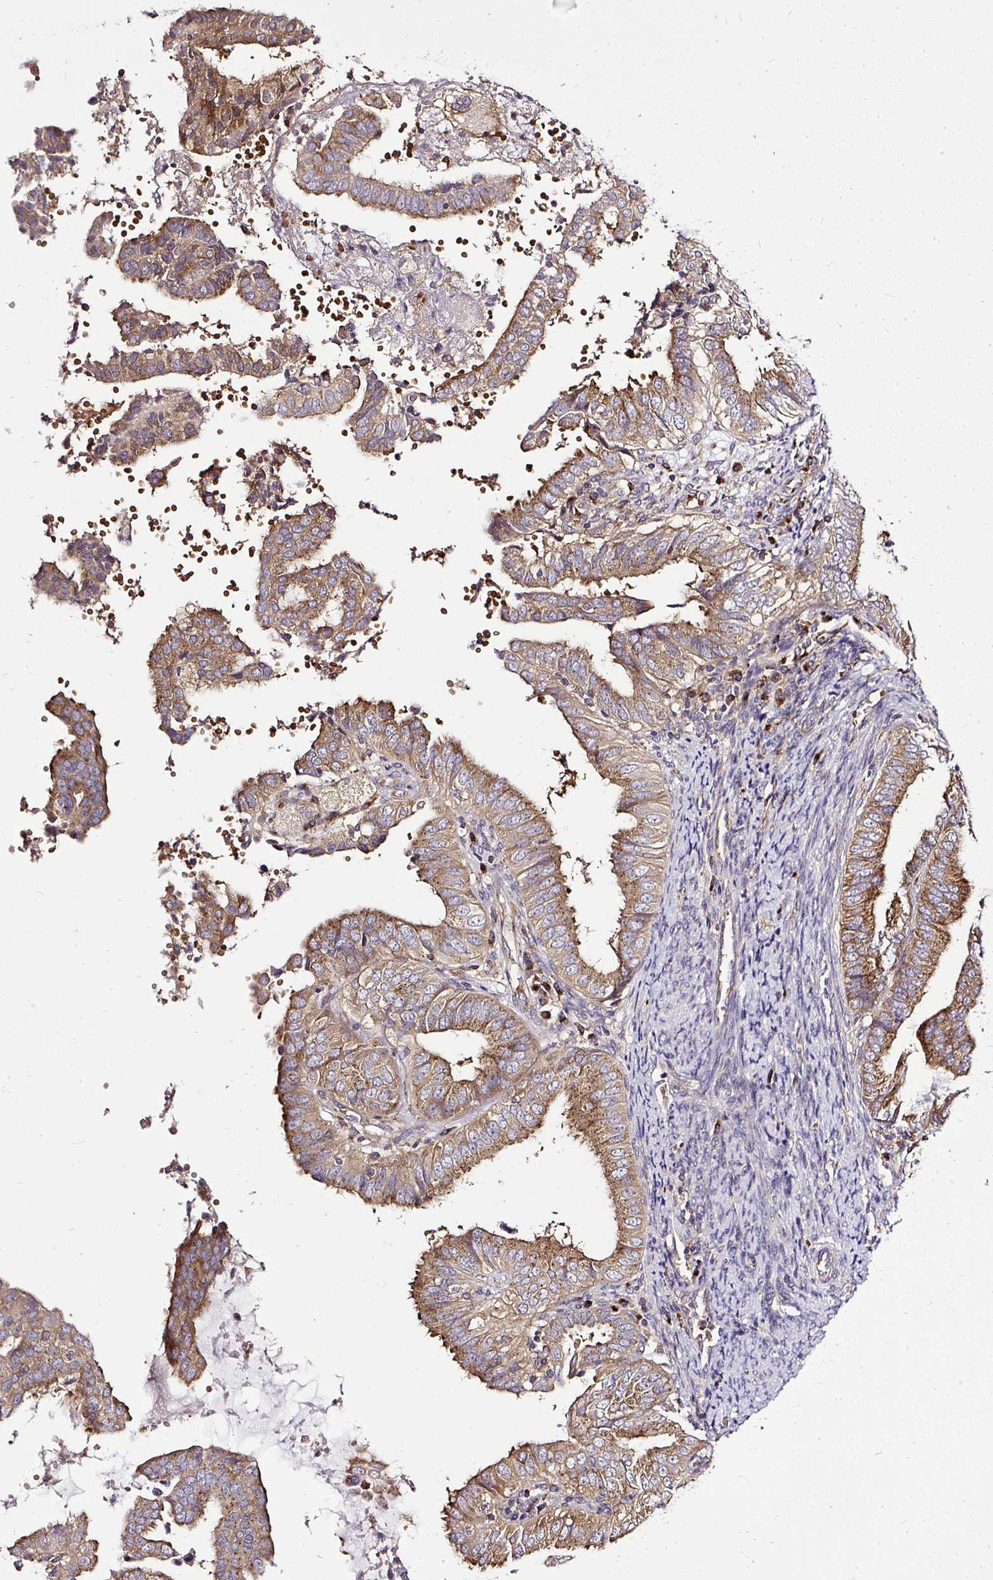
{"staining": {"intensity": "moderate", "quantity": "25%-75%", "location": "cytoplasmic/membranous"}, "tissue": "endometrial cancer", "cell_type": "Tumor cells", "image_type": "cancer", "snomed": [{"axis": "morphology", "description": "Adenocarcinoma, NOS"}, {"axis": "topography", "description": "Endometrium"}], "caption": "Brown immunohistochemical staining in human endometrial cancer exhibits moderate cytoplasmic/membranous positivity in approximately 25%-75% of tumor cells.", "gene": "SMC4", "patient": {"sex": "female", "age": 58}}